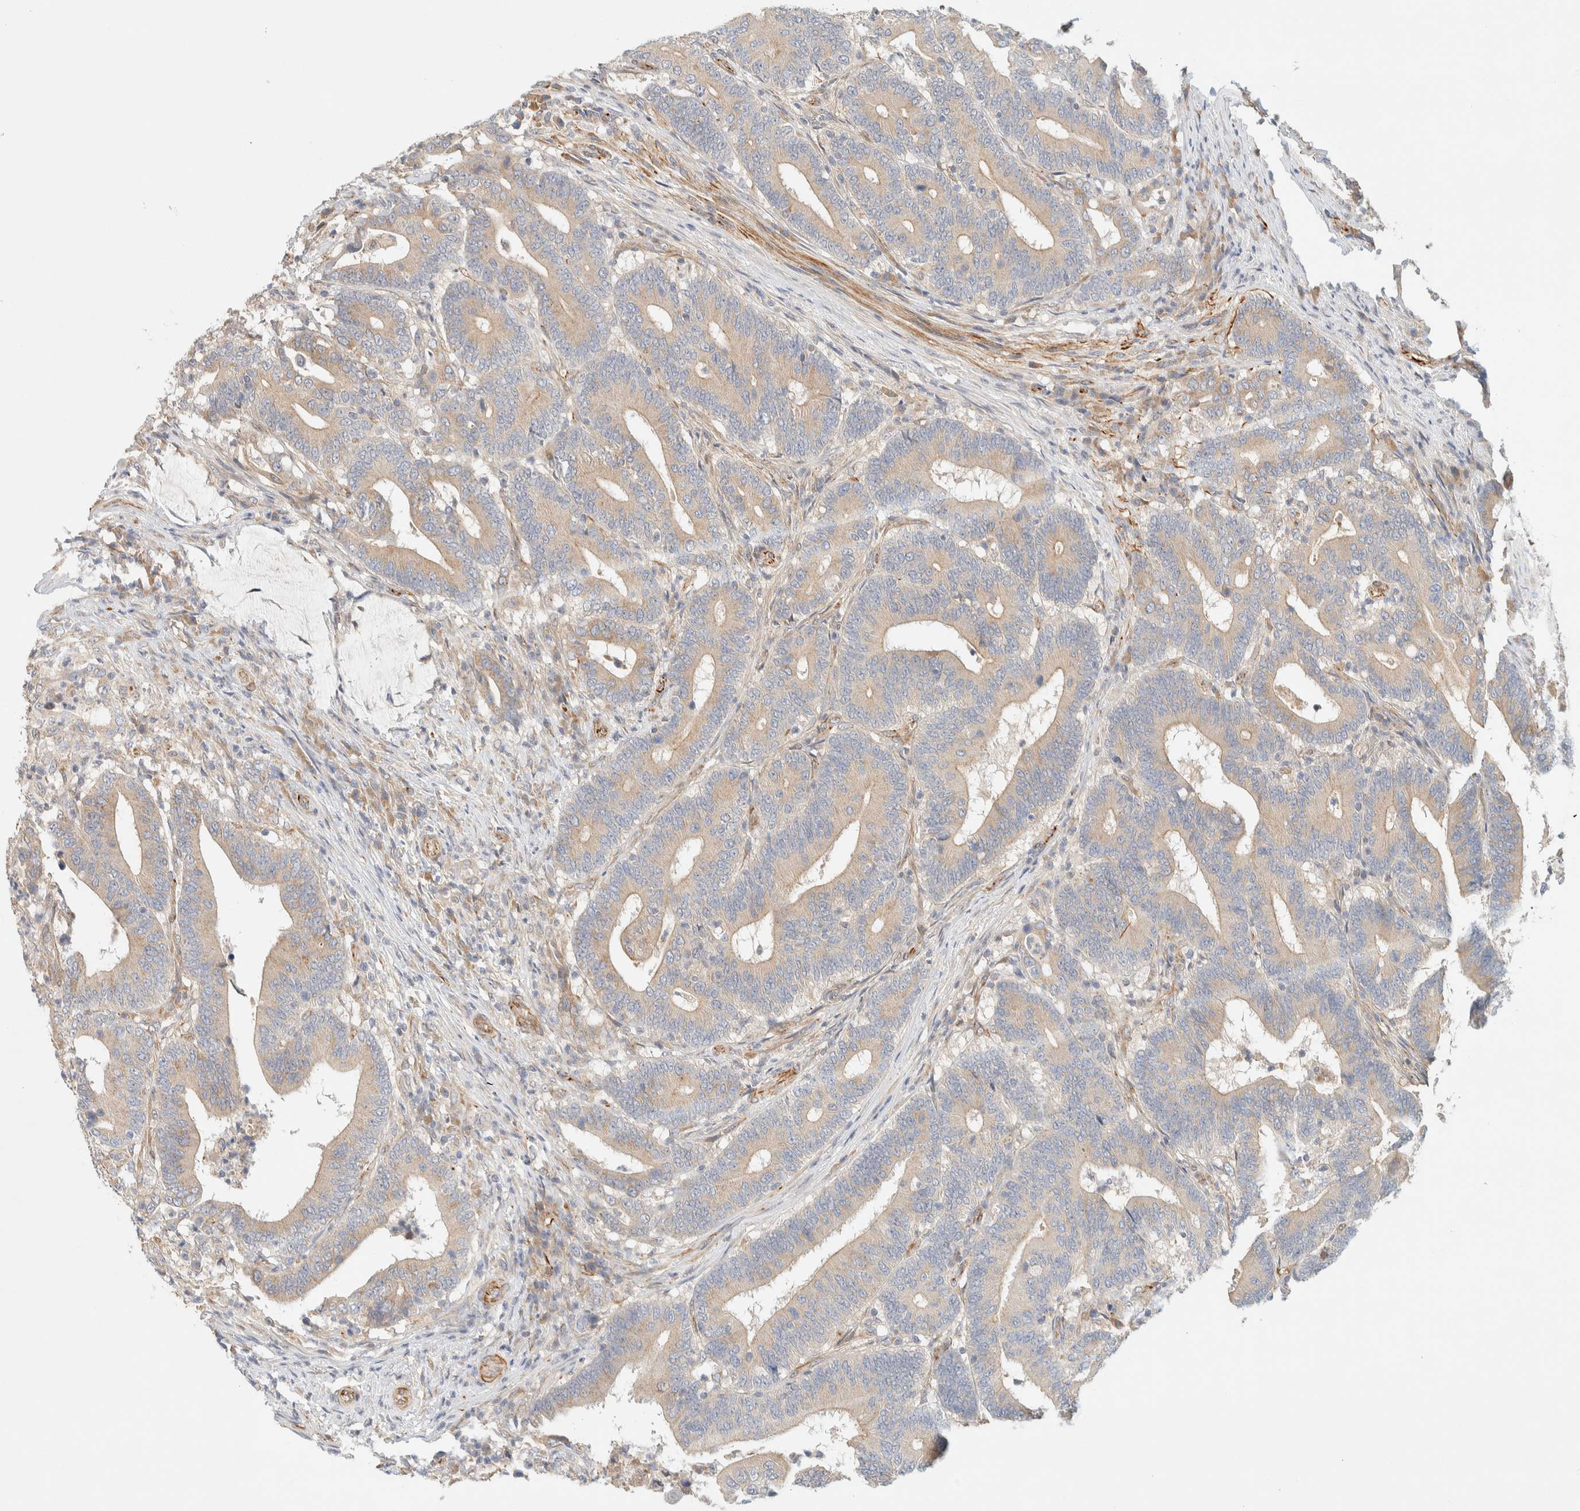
{"staining": {"intensity": "moderate", "quantity": ">75%", "location": "cytoplasmic/membranous"}, "tissue": "colorectal cancer", "cell_type": "Tumor cells", "image_type": "cancer", "snomed": [{"axis": "morphology", "description": "Adenocarcinoma, NOS"}, {"axis": "topography", "description": "Colon"}], "caption": "Tumor cells show medium levels of moderate cytoplasmic/membranous positivity in about >75% of cells in human adenocarcinoma (colorectal).", "gene": "FAT1", "patient": {"sex": "female", "age": 66}}